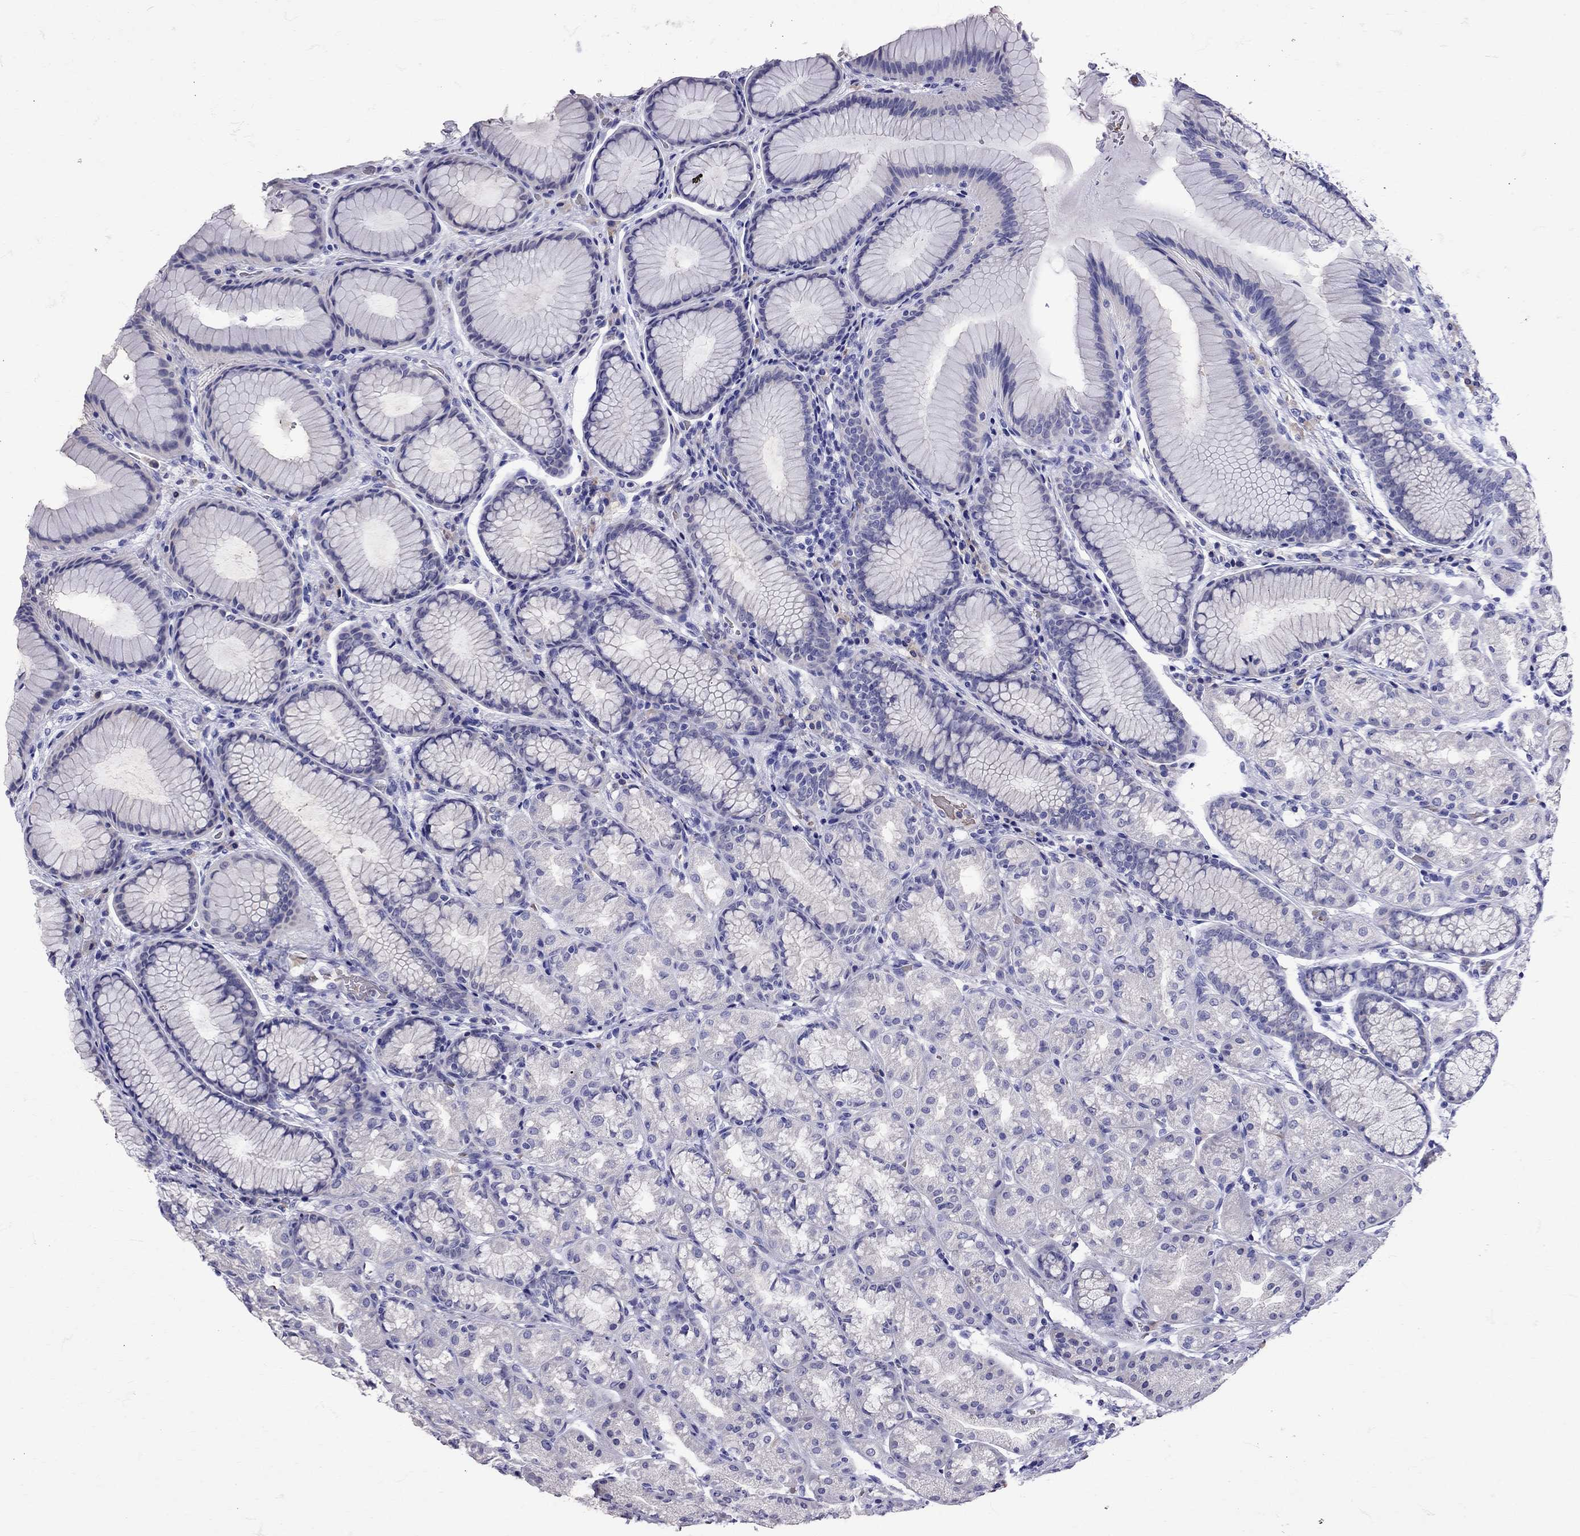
{"staining": {"intensity": "weak", "quantity": "<25%", "location": "cytoplasmic/membranous"}, "tissue": "stomach", "cell_type": "Glandular cells", "image_type": "normal", "snomed": [{"axis": "morphology", "description": "Normal tissue, NOS"}, {"axis": "morphology", "description": "Adenocarcinoma, NOS"}, {"axis": "topography", "description": "Stomach"}], "caption": "A photomicrograph of stomach stained for a protein shows no brown staining in glandular cells. (DAB immunohistochemistry (IHC) with hematoxylin counter stain).", "gene": "TBR1", "patient": {"sex": "female", "age": 79}}